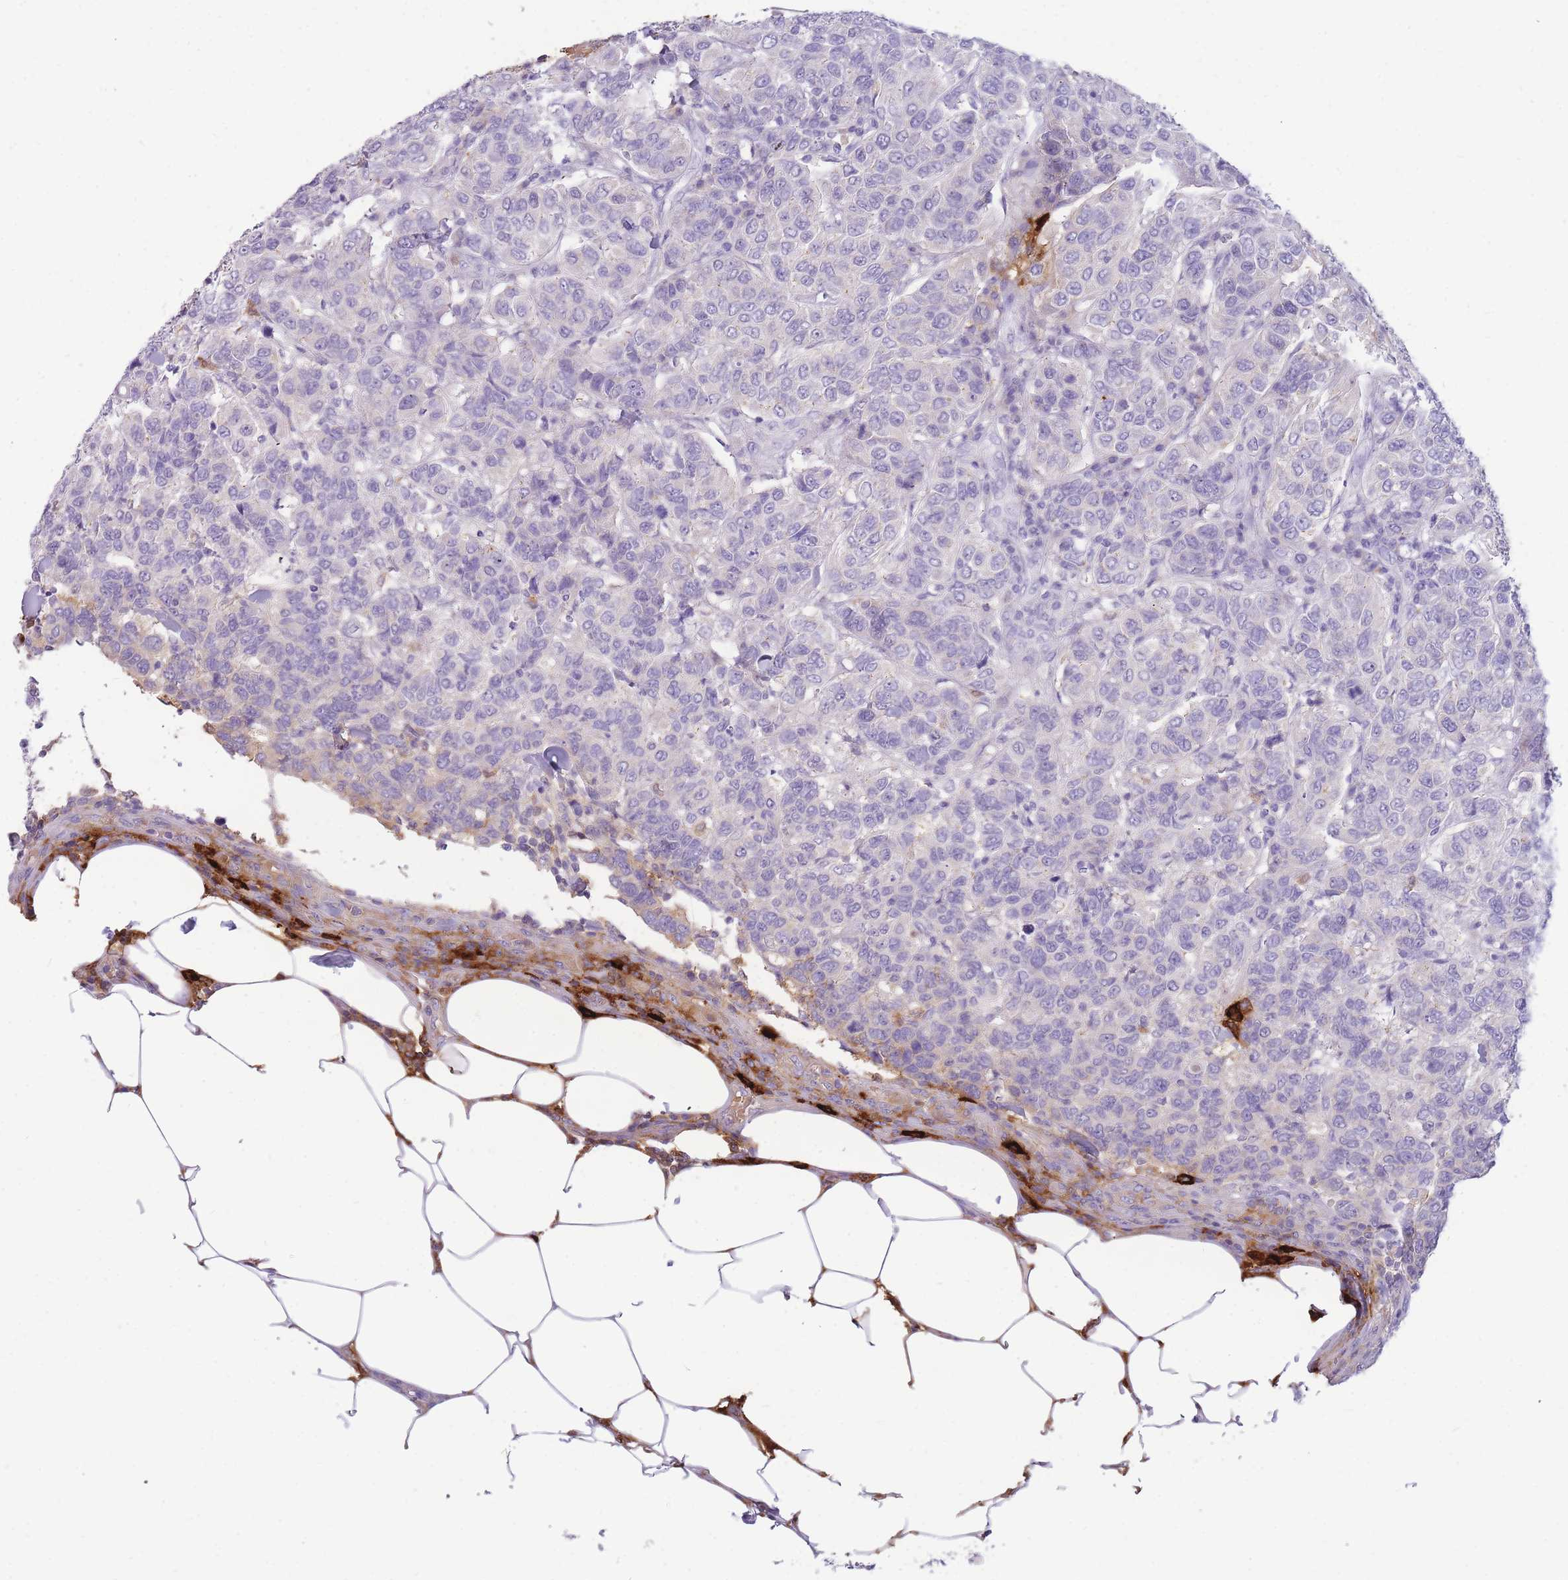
{"staining": {"intensity": "negative", "quantity": "none", "location": "none"}, "tissue": "breast cancer", "cell_type": "Tumor cells", "image_type": "cancer", "snomed": [{"axis": "morphology", "description": "Duct carcinoma"}, {"axis": "topography", "description": "Breast"}], "caption": "A micrograph of human breast infiltrating ductal carcinoma is negative for staining in tumor cells.", "gene": "TPSAB1", "patient": {"sex": "female", "age": 55}}